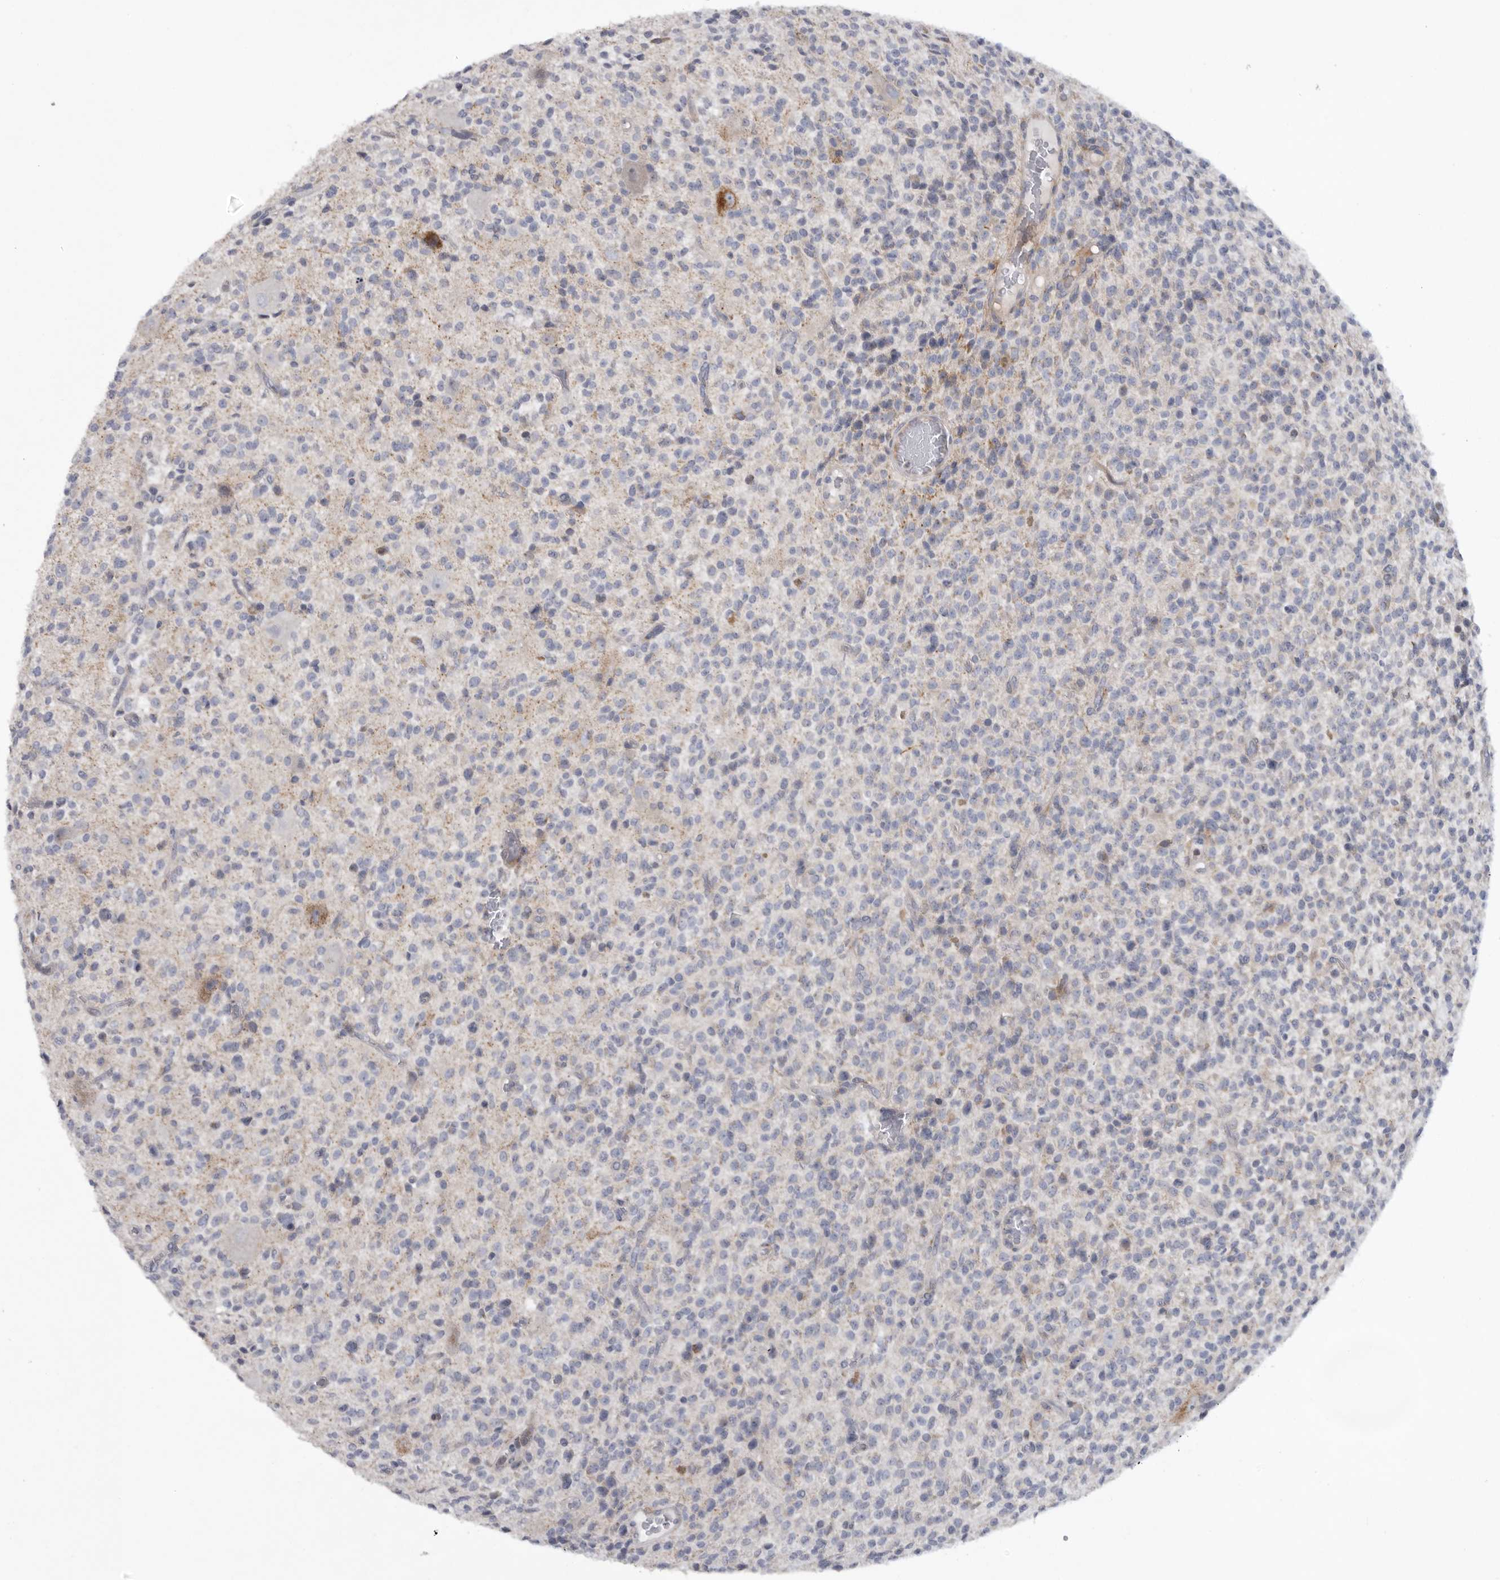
{"staining": {"intensity": "negative", "quantity": "none", "location": "none"}, "tissue": "glioma", "cell_type": "Tumor cells", "image_type": "cancer", "snomed": [{"axis": "morphology", "description": "Glioma, malignant, High grade"}, {"axis": "topography", "description": "Brain"}], "caption": "The IHC histopathology image has no significant positivity in tumor cells of glioma tissue.", "gene": "USP24", "patient": {"sex": "male", "age": 34}}